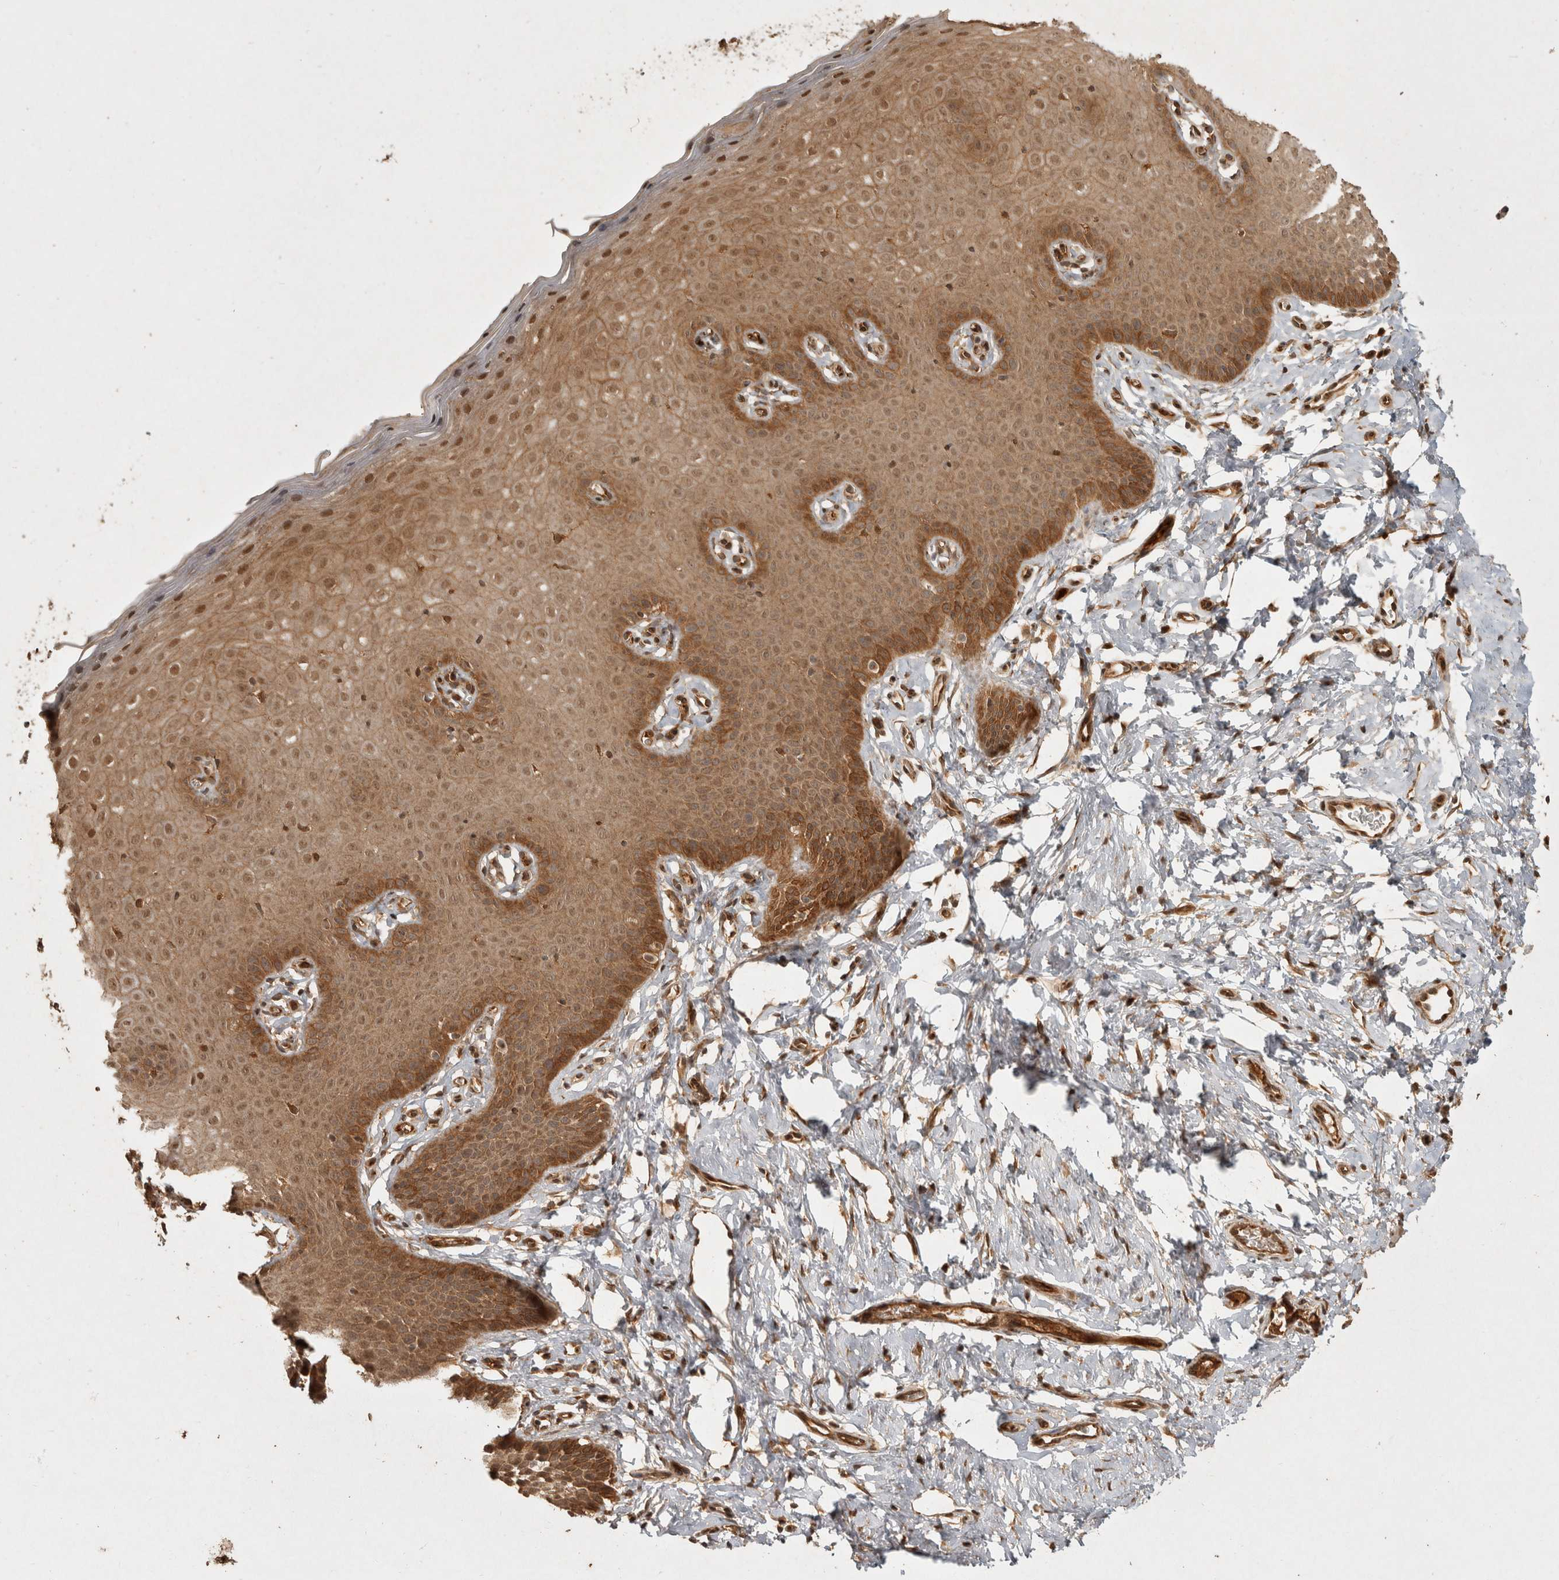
{"staining": {"intensity": "moderate", "quantity": ">75%", "location": "cytoplasmic/membranous"}, "tissue": "cervix", "cell_type": "Glandular cells", "image_type": "normal", "snomed": [{"axis": "morphology", "description": "Normal tissue, NOS"}, {"axis": "topography", "description": "Cervix"}], "caption": "Immunohistochemistry (IHC) histopathology image of normal cervix: cervix stained using immunohistochemistry displays medium levels of moderate protein expression localized specifically in the cytoplasmic/membranous of glandular cells, appearing as a cytoplasmic/membranous brown color.", "gene": "CAMSAP2", "patient": {"sex": "female", "age": 36}}